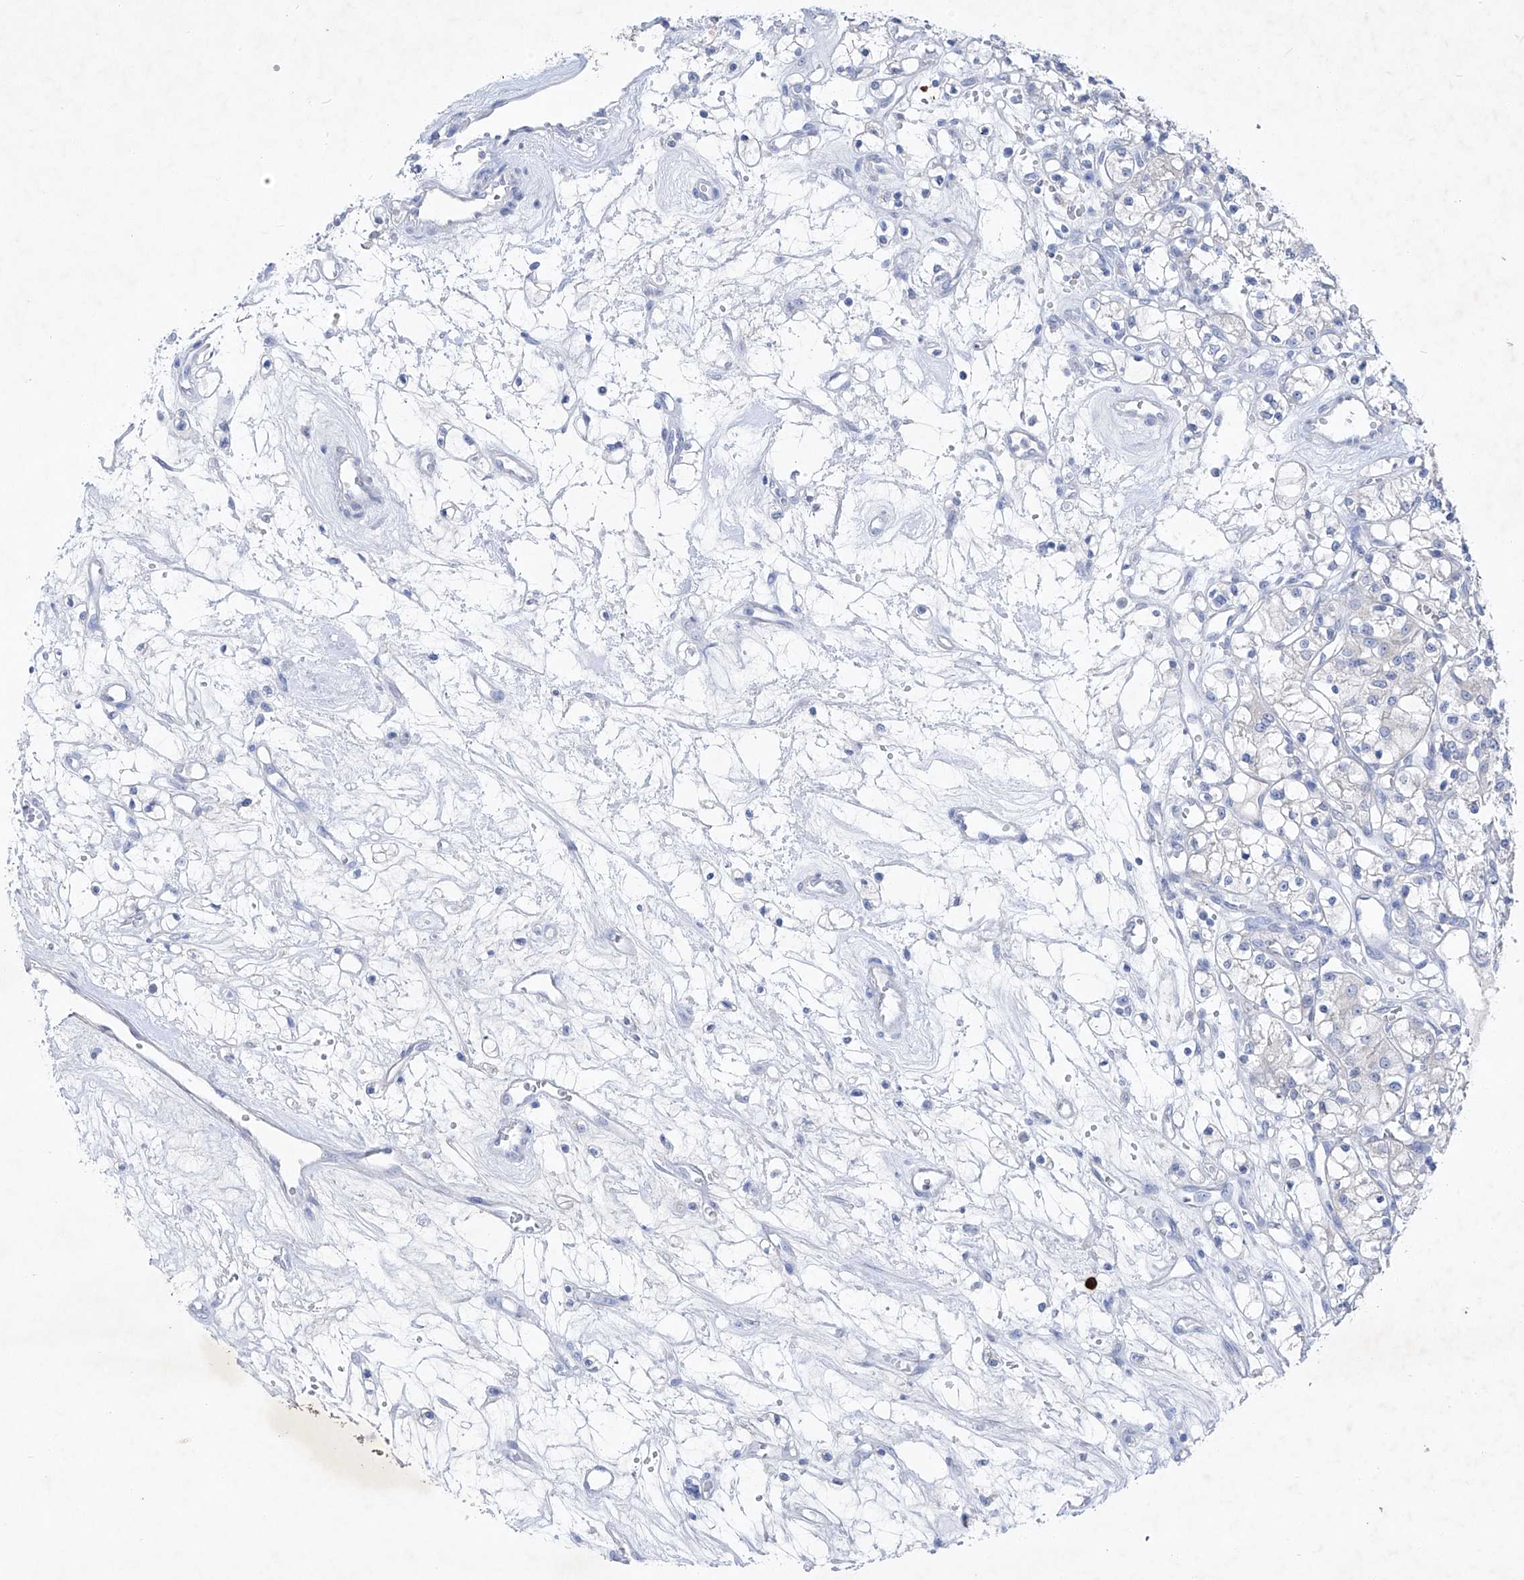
{"staining": {"intensity": "negative", "quantity": "none", "location": "none"}, "tissue": "renal cancer", "cell_type": "Tumor cells", "image_type": "cancer", "snomed": [{"axis": "morphology", "description": "Adenocarcinoma, NOS"}, {"axis": "topography", "description": "Kidney"}], "caption": "An image of human adenocarcinoma (renal) is negative for staining in tumor cells.", "gene": "FRS3", "patient": {"sex": "female", "age": 59}}